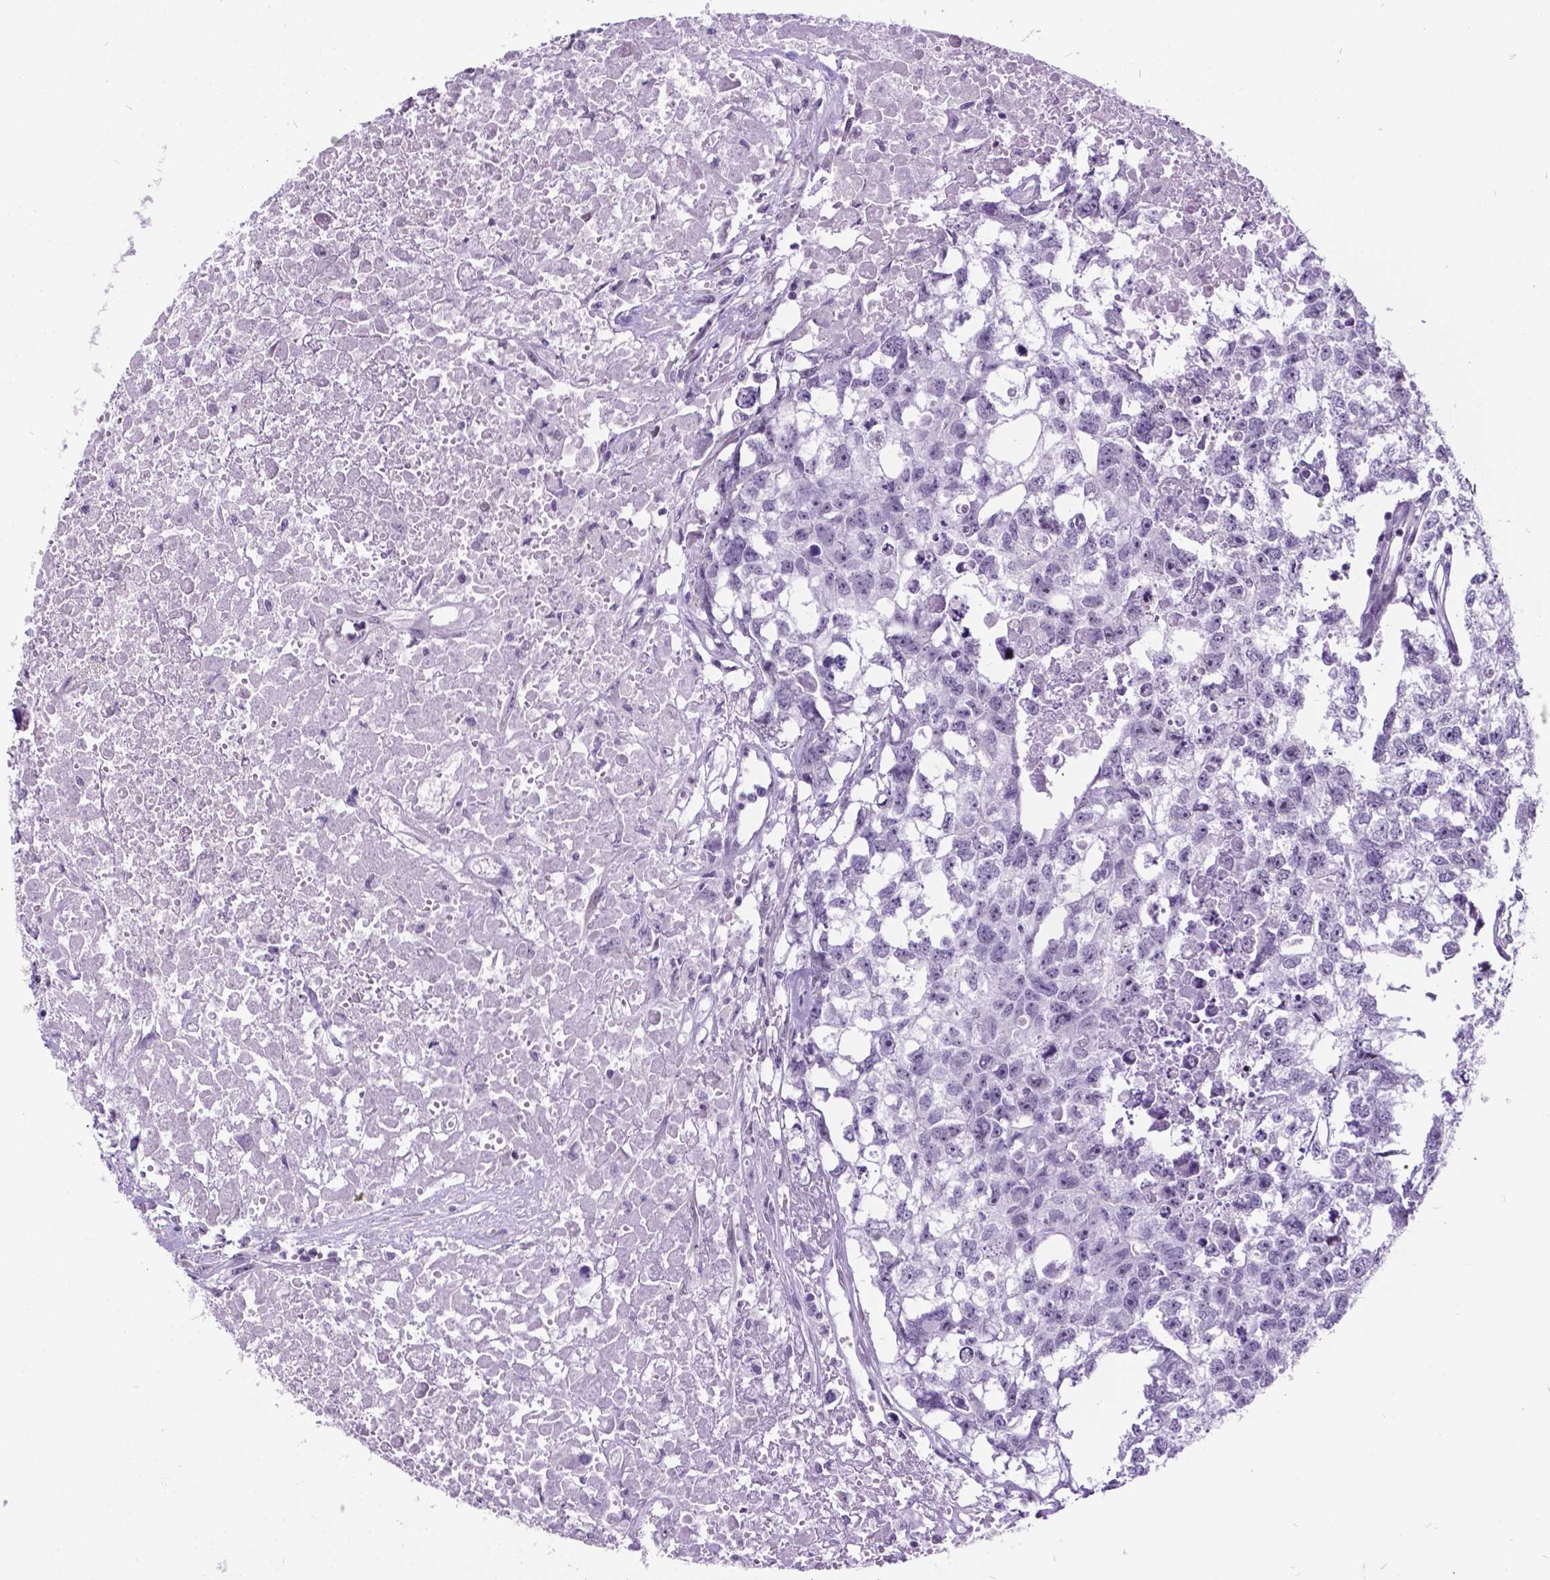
{"staining": {"intensity": "negative", "quantity": "none", "location": "none"}, "tissue": "testis cancer", "cell_type": "Tumor cells", "image_type": "cancer", "snomed": [{"axis": "morphology", "description": "Carcinoma, Embryonal, NOS"}, {"axis": "morphology", "description": "Teratoma, malignant, NOS"}, {"axis": "topography", "description": "Testis"}], "caption": "An immunohistochemistry (IHC) micrograph of testis cancer is shown. There is no staining in tumor cells of testis cancer.", "gene": "DPF3", "patient": {"sex": "male", "age": 44}}